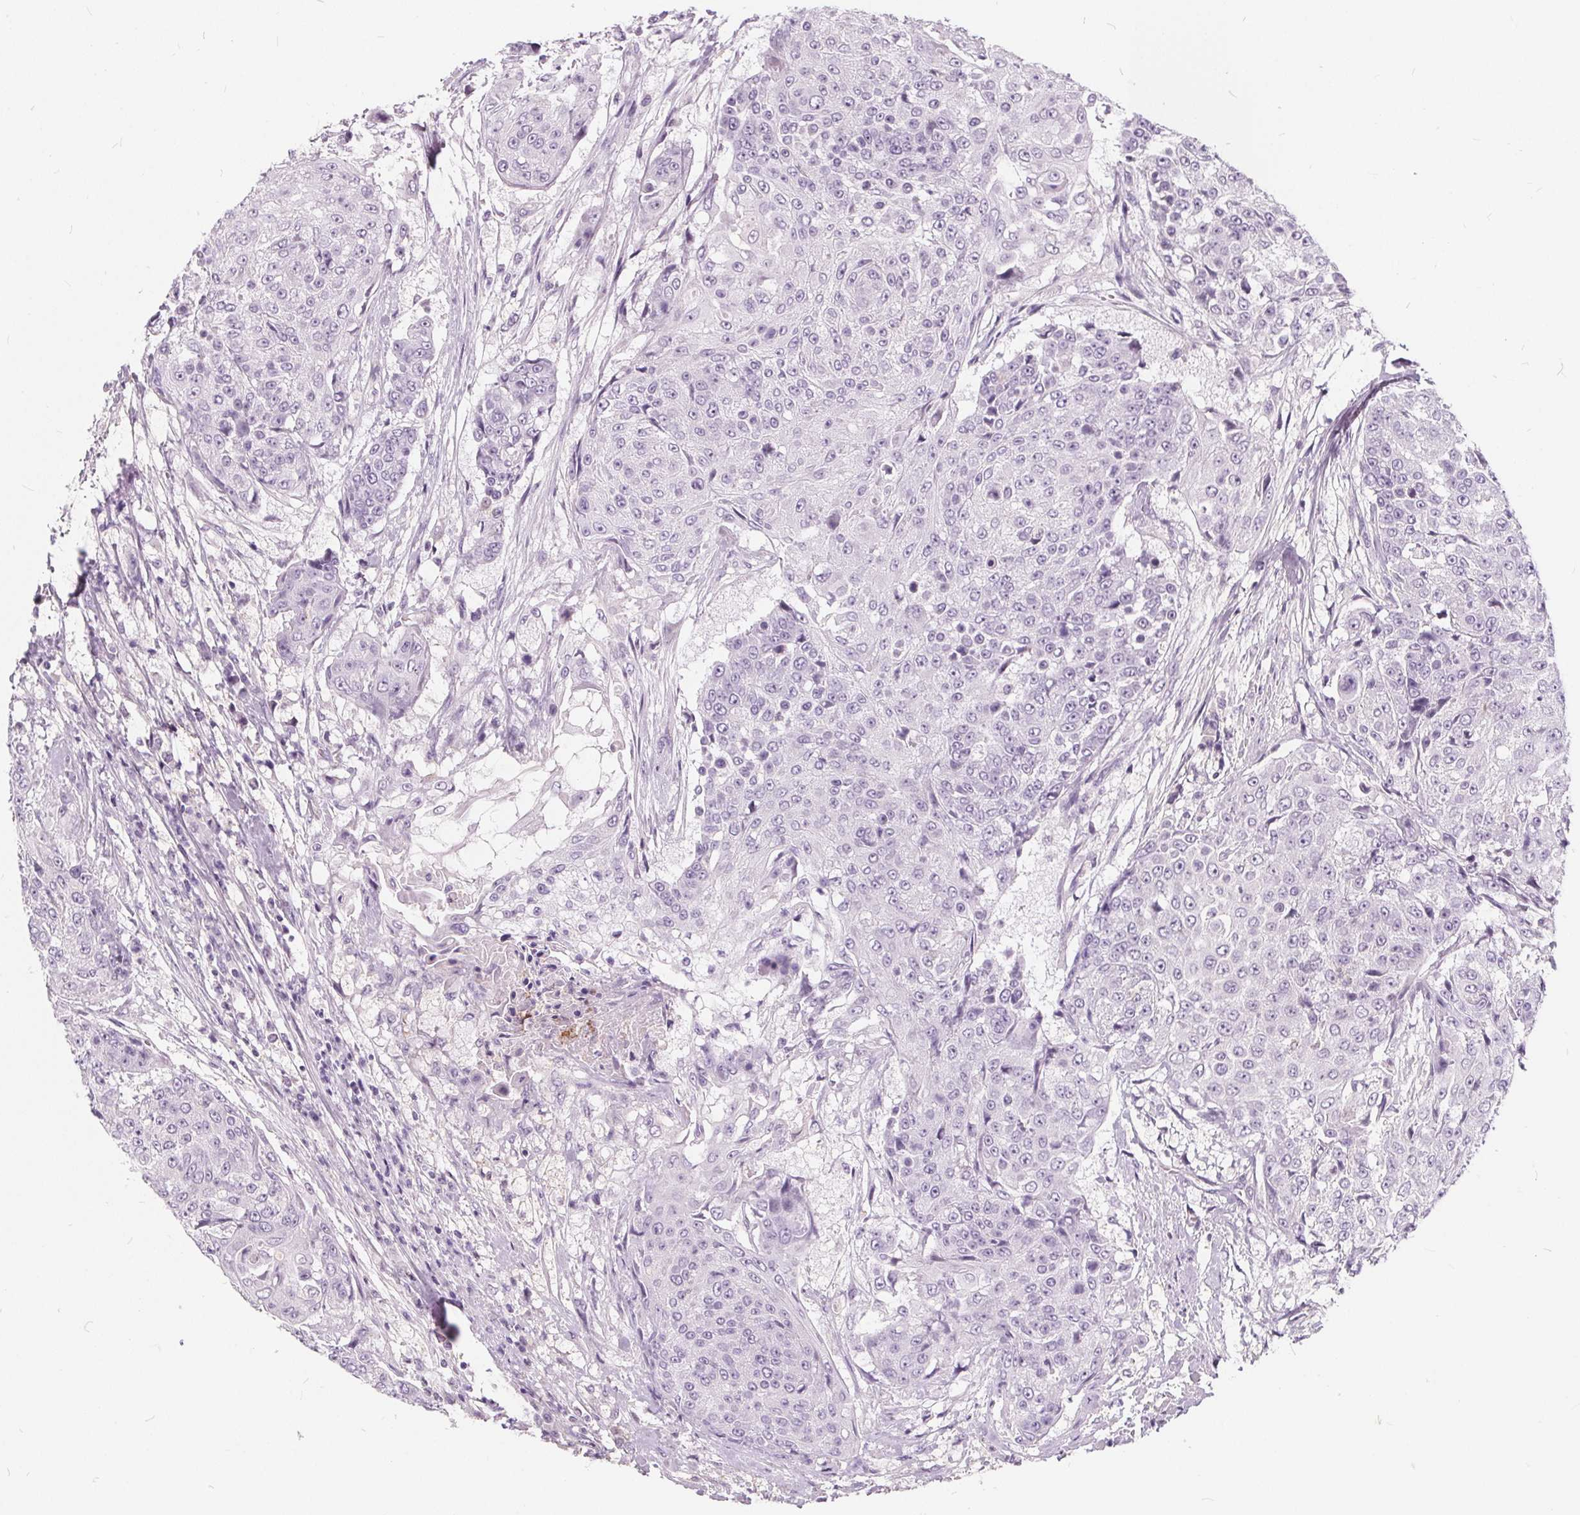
{"staining": {"intensity": "negative", "quantity": "none", "location": "none"}, "tissue": "urothelial cancer", "cell_type": "Tumor cells", "image_type": "cancer", "snomed": [{"axis": "morphology", "description": "Urothelial carcinoma, High grade"}, {"axis": "topography", "description": "Urinary bladder"}], "caption": "This is an immunohistochemistry histopathology image of urothelial carcinoma (high-grade). There is no expression in tumor cells.", "gene": "HAAO", "patient": {"sex": "female", "age": 63}}